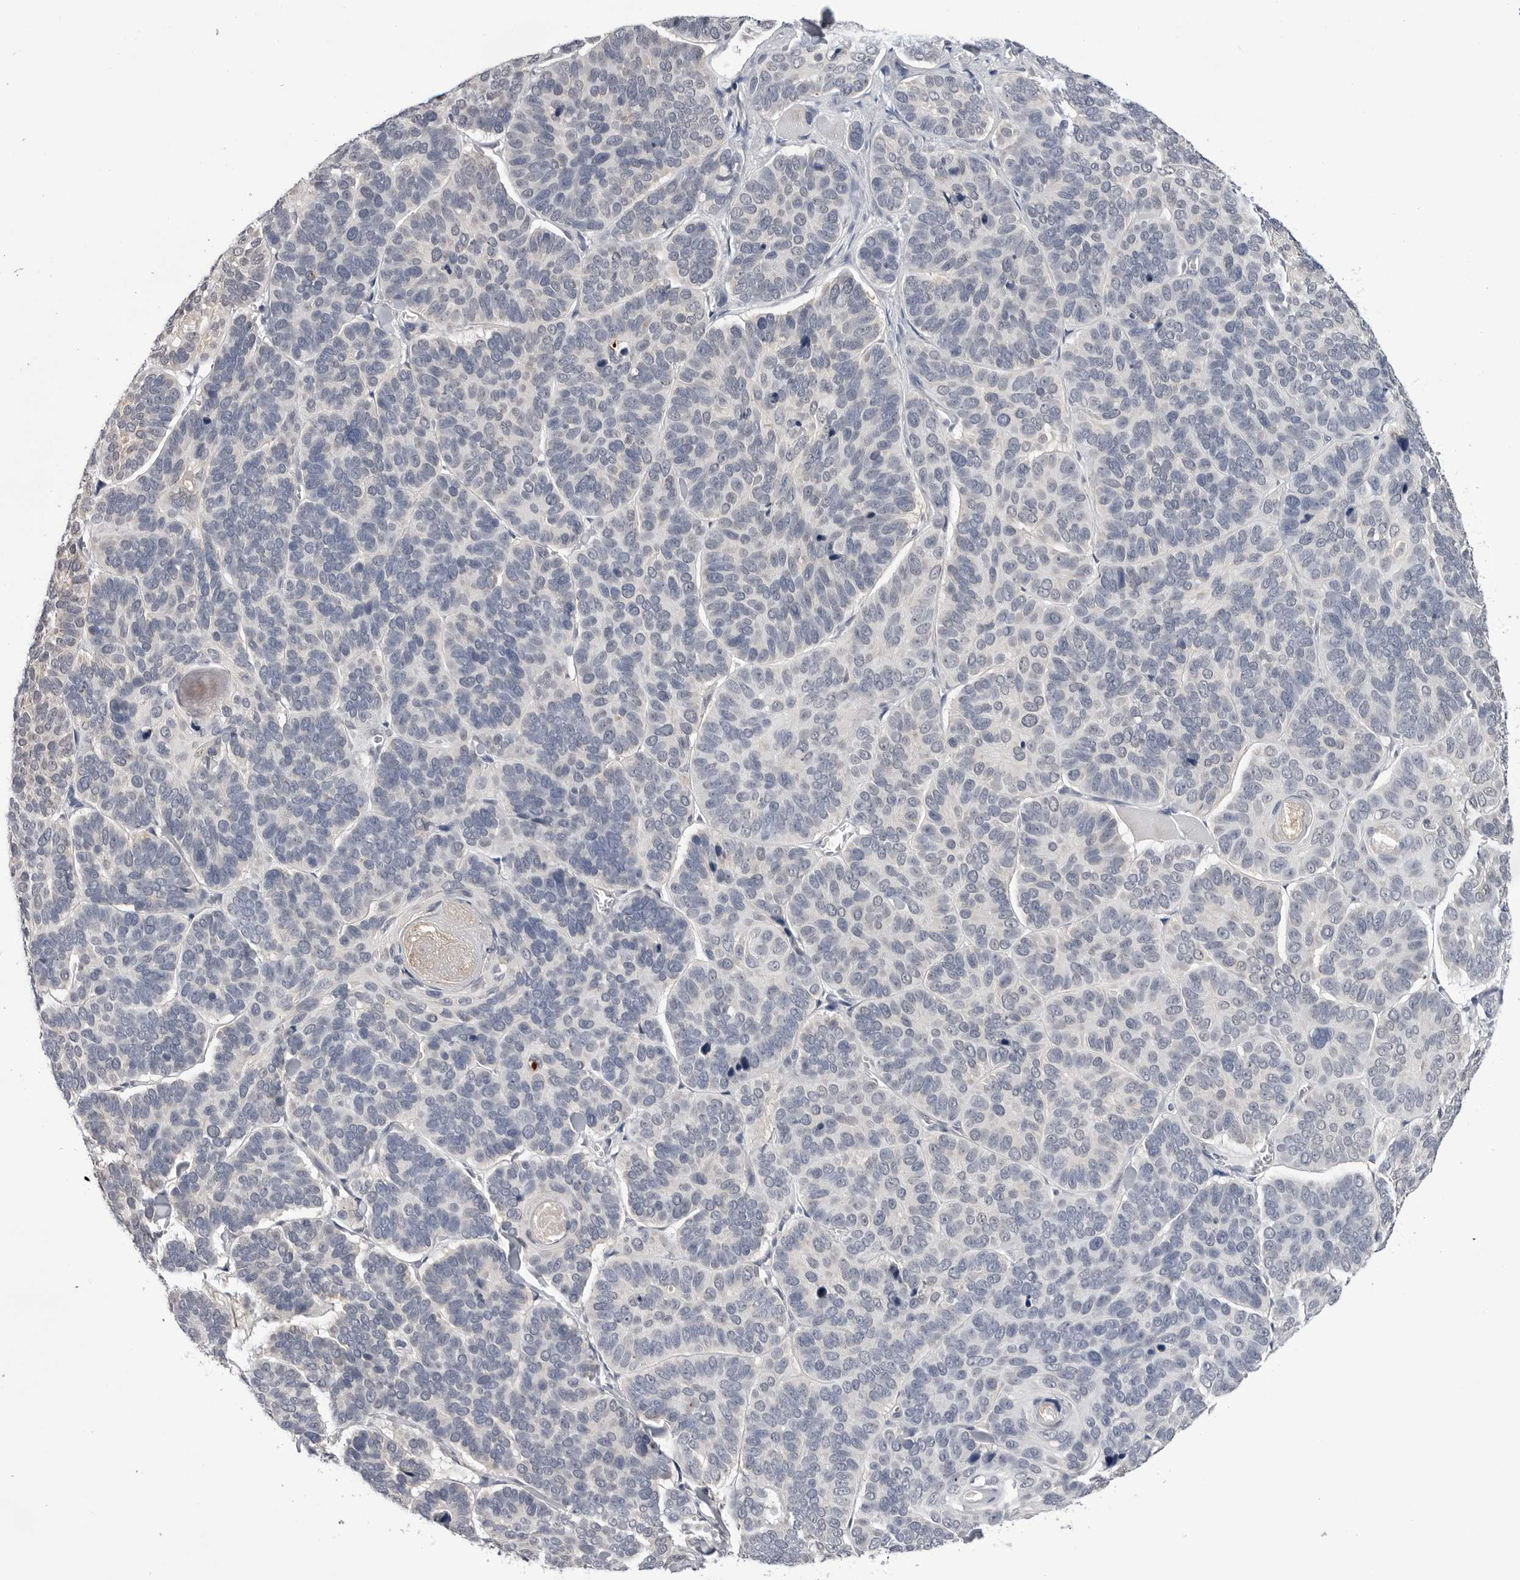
{"staining": {"intensity": "negative", "quantity": "none", "location": "none"}, "tissue": "skin cancer", "cell_type": "Tumor cells", "image_type": "cancer", "snomed": [{"axis": "morphology", "description": "Basal cell carcinoma"}, {"axis": "topography", "description": "Skin"}], "caption": "Micrograph shows no protein staining in tumor cells of skin cancer (basal cell carcinoma) tissue.", "gene": "CDK20", "patient": {"sex": "male", "age": 62}}